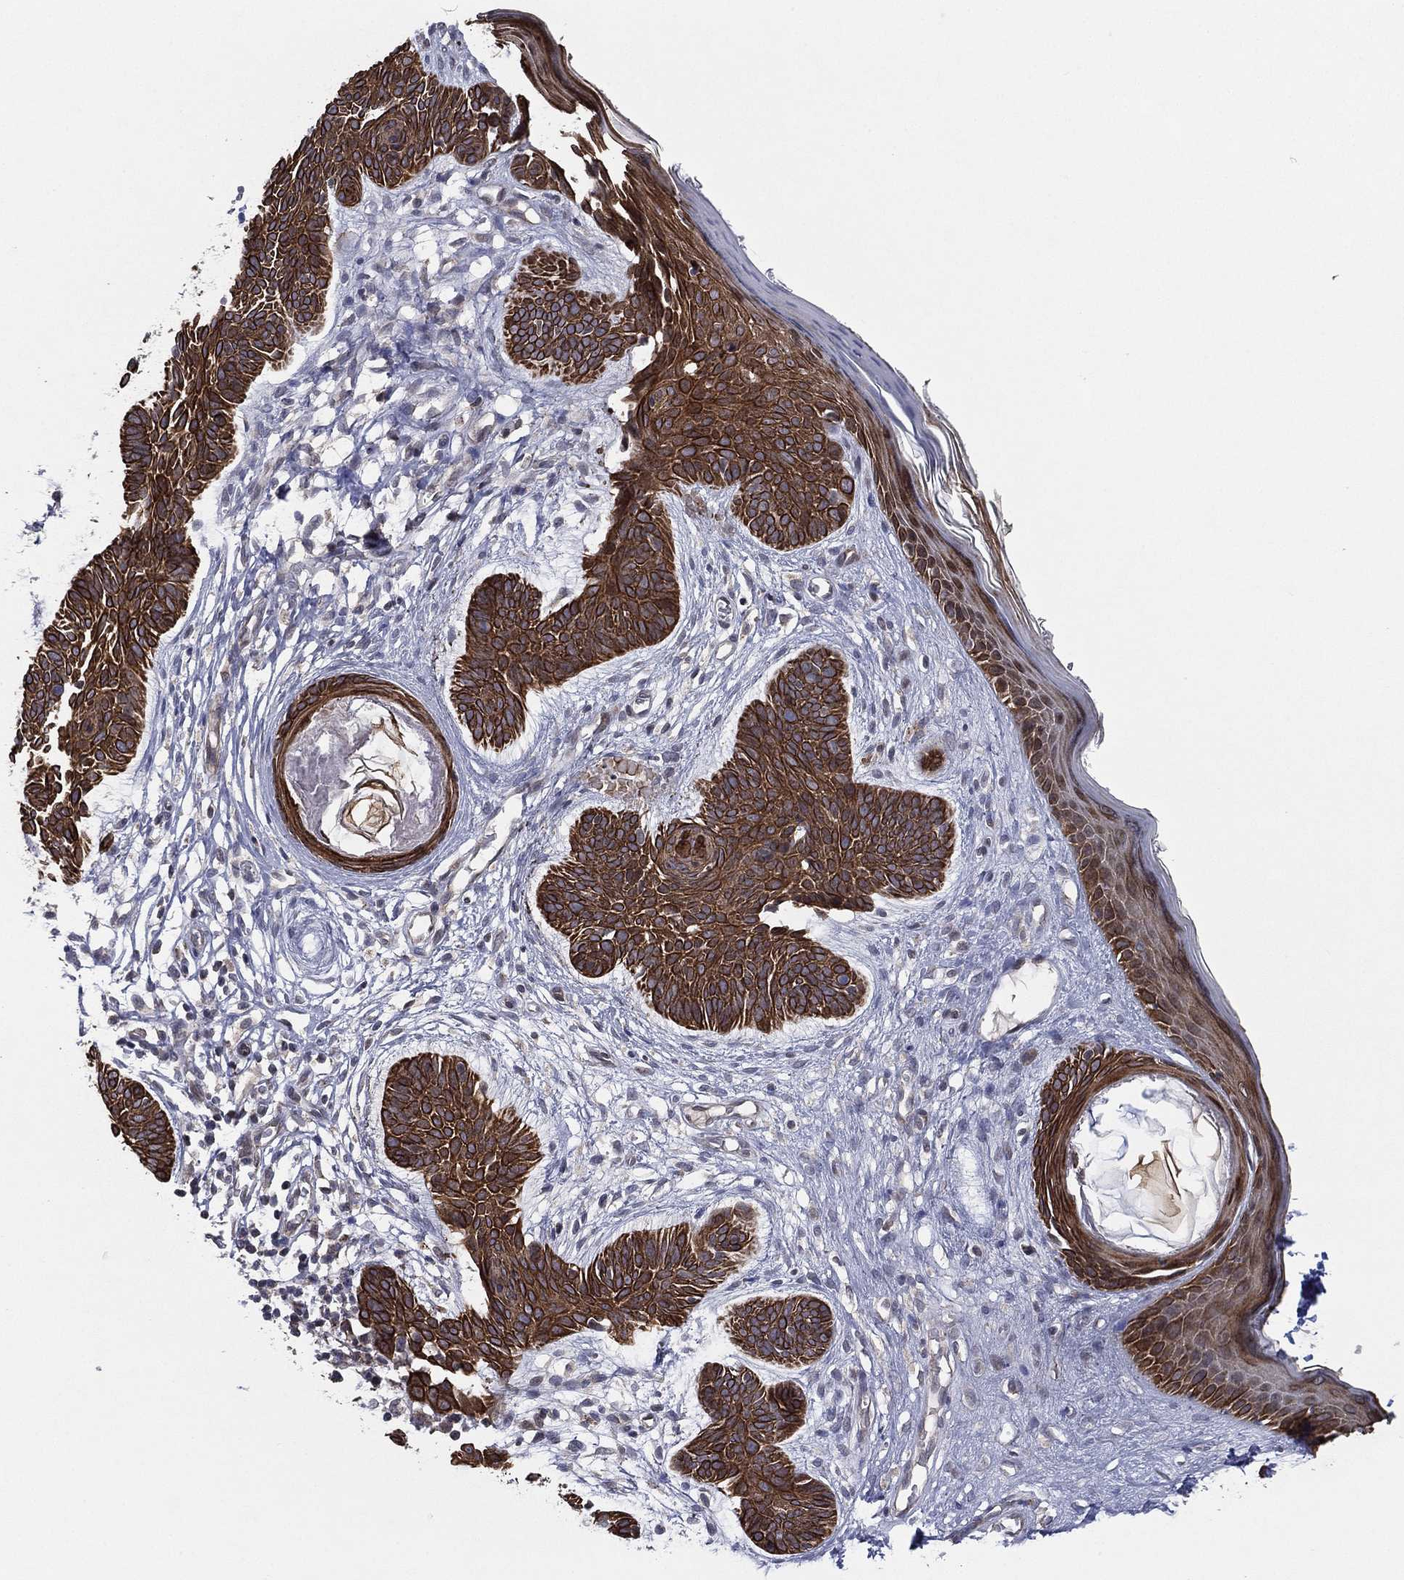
{"staining": {"intensity": "strong", "quantity": ">75%", "location": "cytoplasmic/membranous"}, "tissue": "skin cancer", "cell_type": "Tumor cells", "image_type": "cancer", "snomed": [{"axis": "morphology", "description": "Basal cell carcinoma"}, {"axis": "topography", "description": "Skin"}], "caption": "About >75% of tumor cells in basal cell carcinoma (skin) exhibit strong cytoplasmic/membranous protein positivity as visualized by brown immunohistochemical staining.", "gene": "KAT14", "patient": {"sex": "male", "age": 85}}